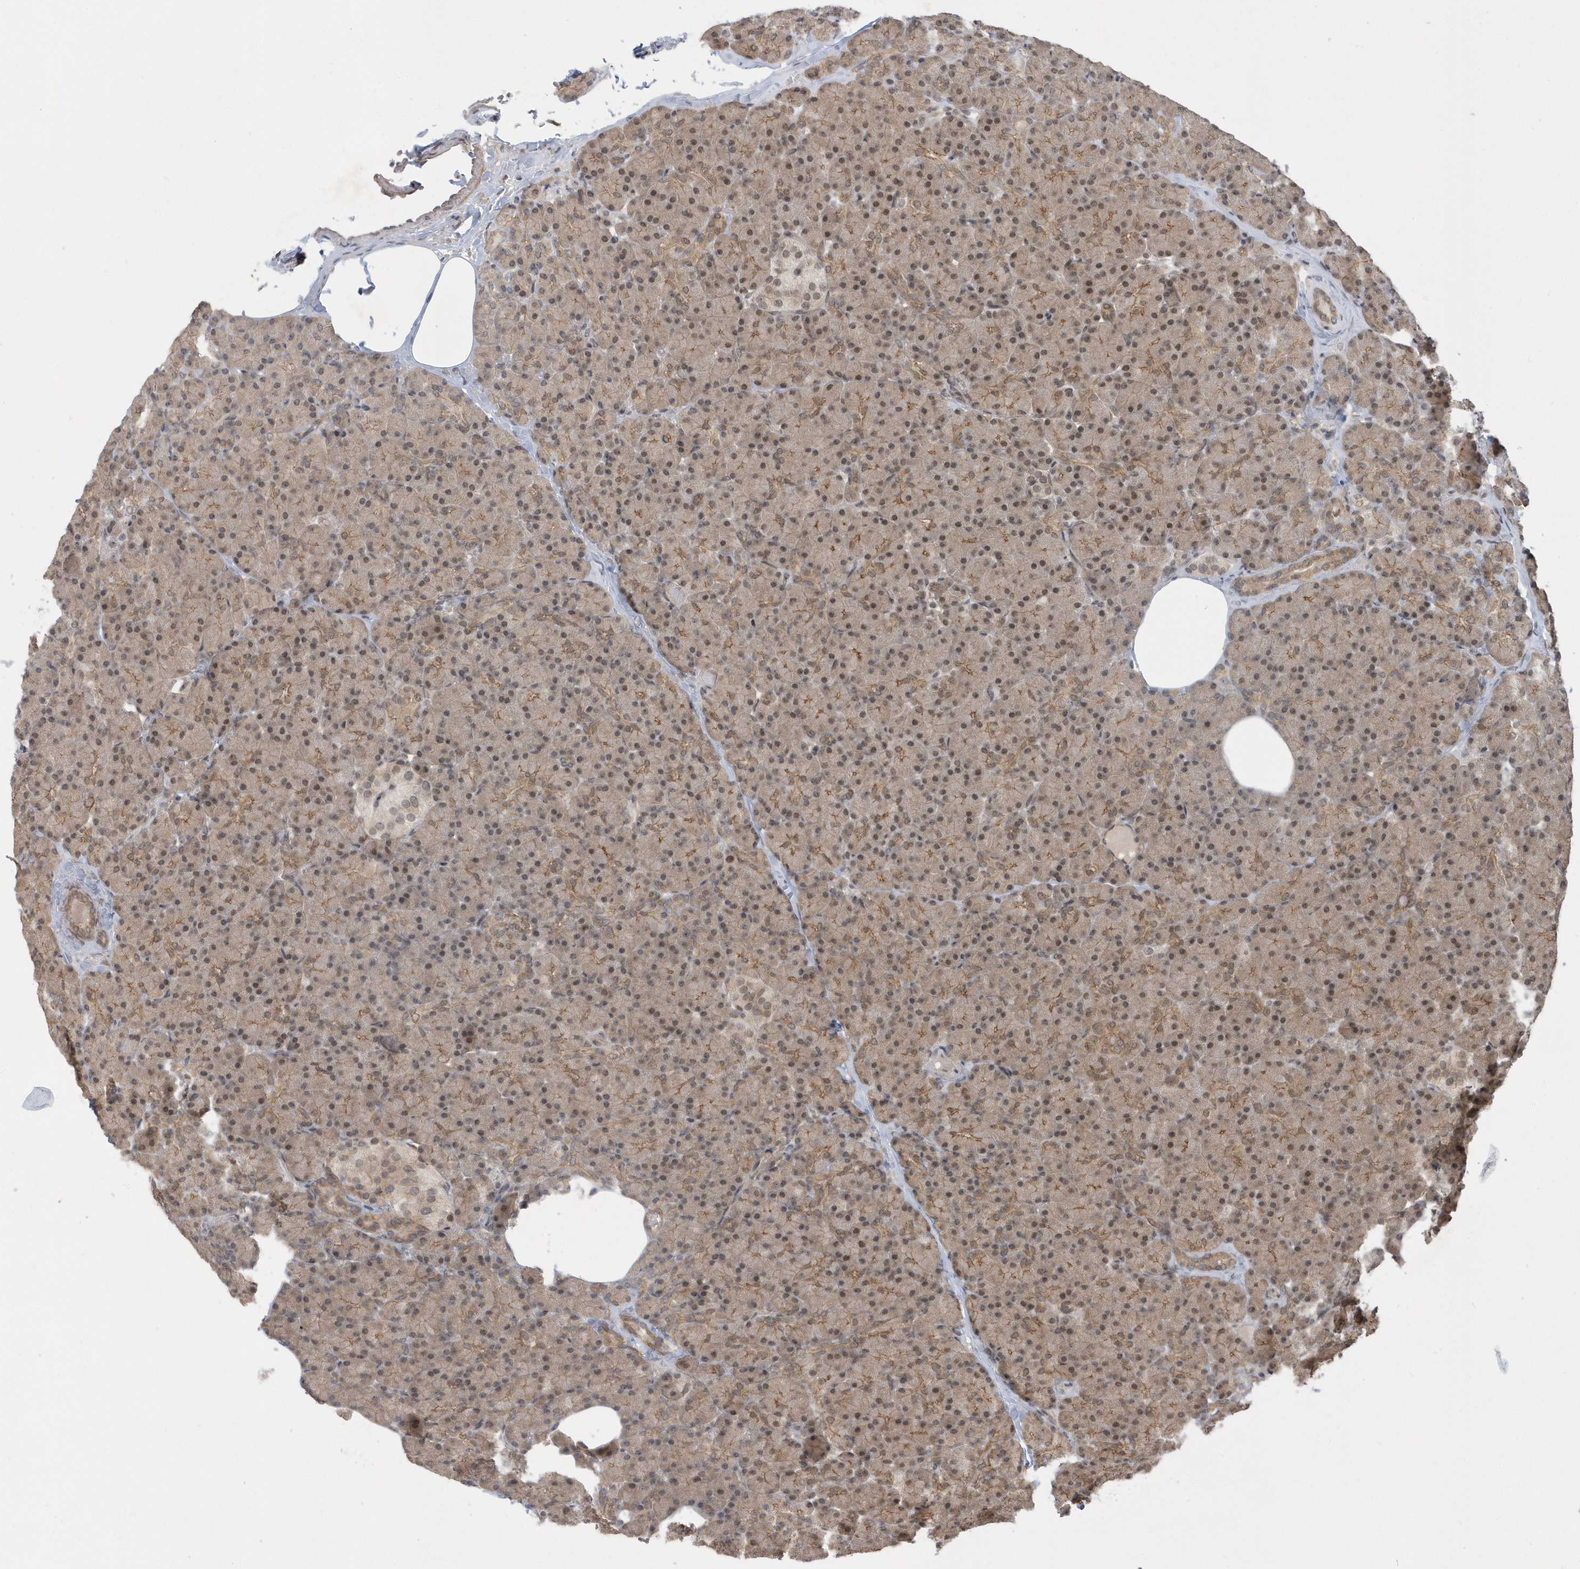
{"staining": {"intensity": "moderate", "quantity": ">75%", "location": "cytoplasmic/membranous,nuclear"}, "tissue": "pancreas", "cell_type": "Exocrine glandular cells", "image_type": "normal", "snomed": [{"axis": "morphology", "description": "Normal tissue, NOS"}, {"axis": "topography", "description": "Pancreas"}], "caption": "Pancreas stained for a protein displays moderate cytoplasmic/membranous,nuclear positivity in exocrine glandular cells. The staining was performed using DAB (3,3'-diaminobenzidine) to visualize the protein expression in brown, while the nuclei were stained in blue with hematoxylin (Magnification: 20x).", "gene": "USP53", "patient": {"sex": "female", "age": 43}}